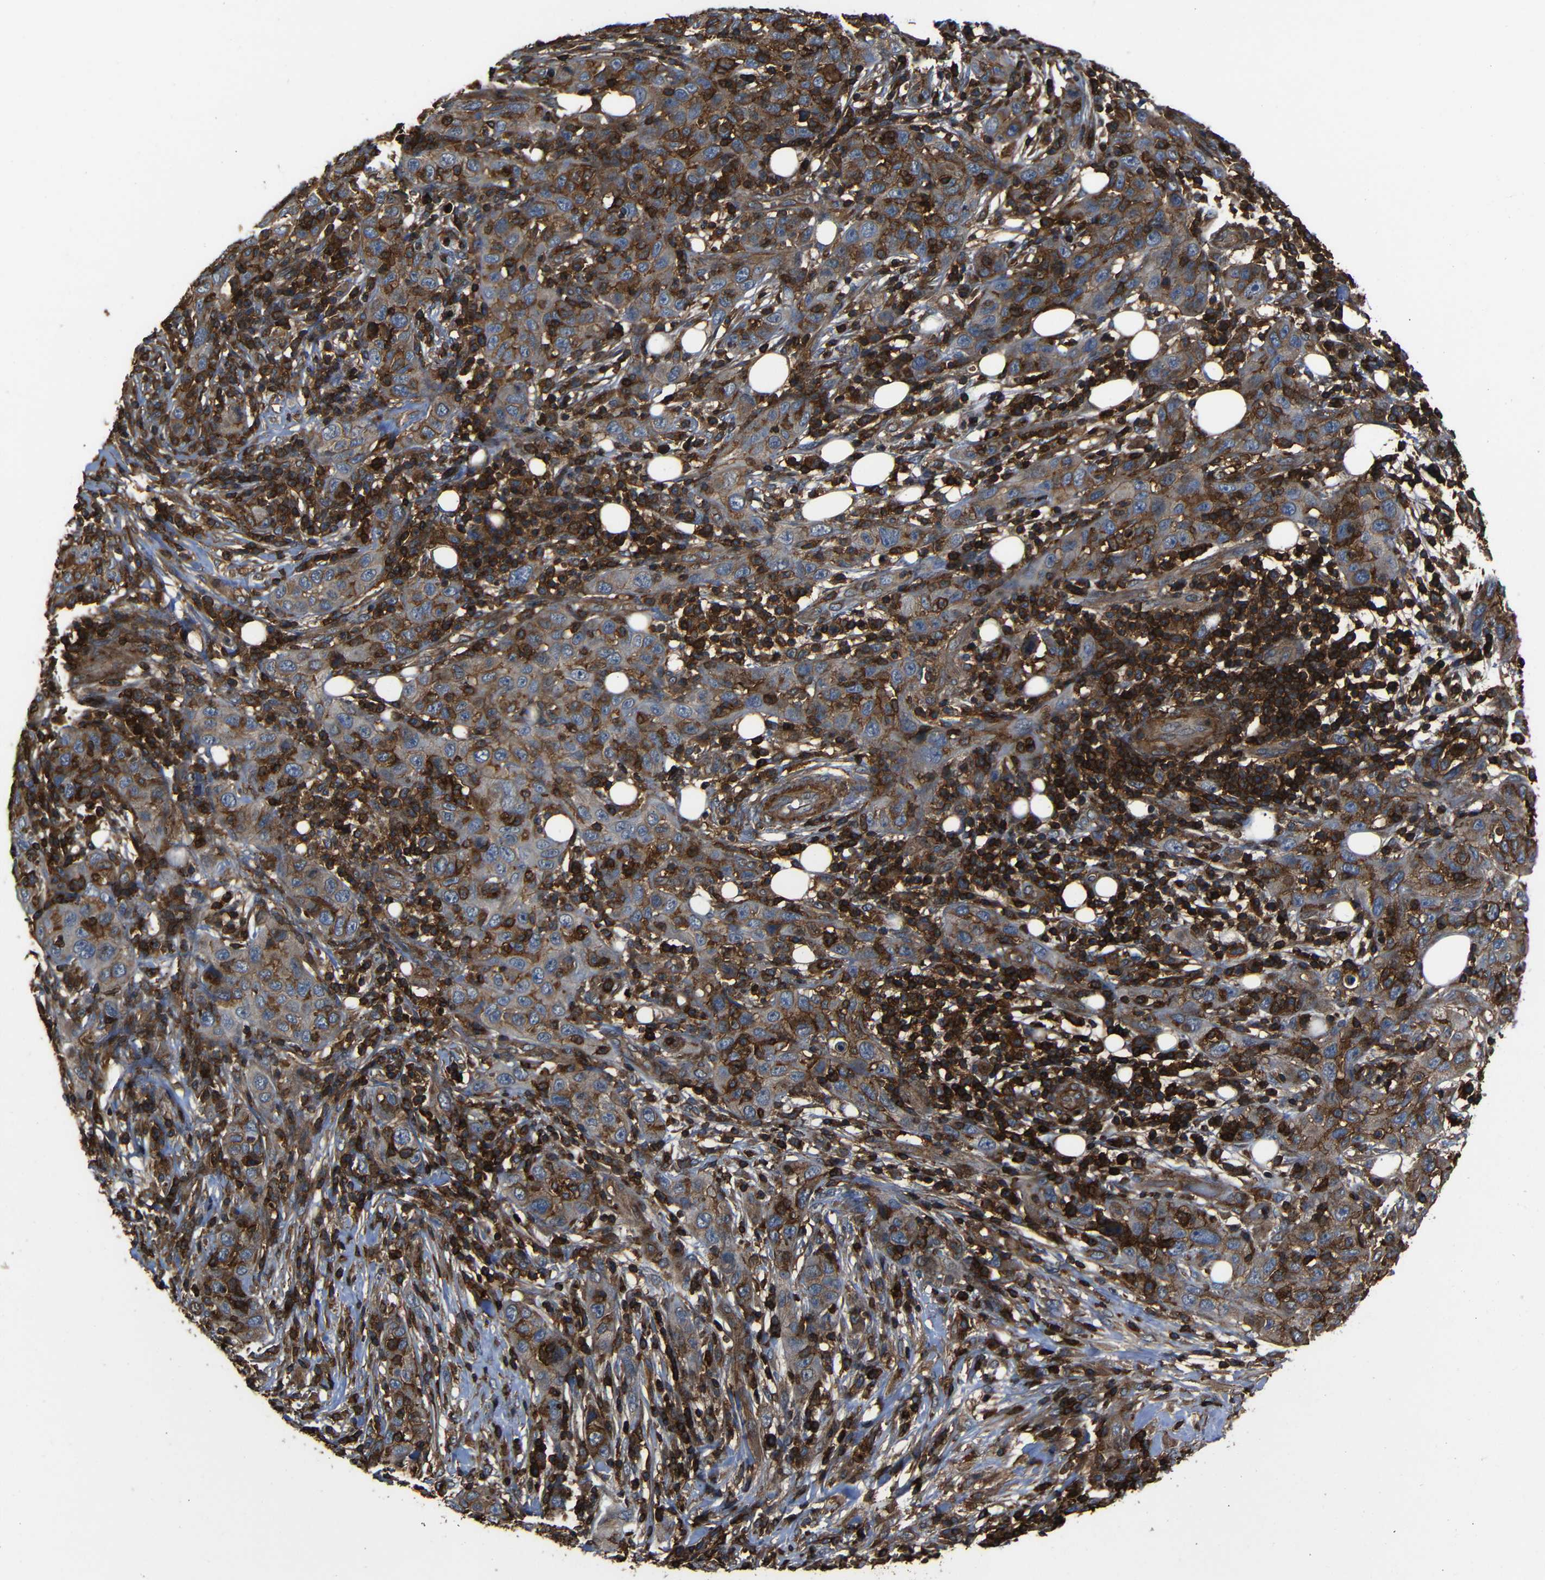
{"staining": {"intensity": "moderate", "quantity": "25%-75%", "location": "cytoplasmic/membranous"}, "tissue": "skin cancer", "cell_type": "Tumor cells", "image_type": "cancer", "snomed": [{"axis": "morphology", "description": "Squamous cell carcinoma, NOS"}, {"axis": "topography", "description": "Skin"}], "caption": "A micrograph showing moderate cytoplasmic/membranous expression in about 25%-75% of tumor cells in skin cancer, as visualized by brown immunohistochemical staining.", "gene": "ADGRE5", "patient": {"sex": "female", "age": 88}}